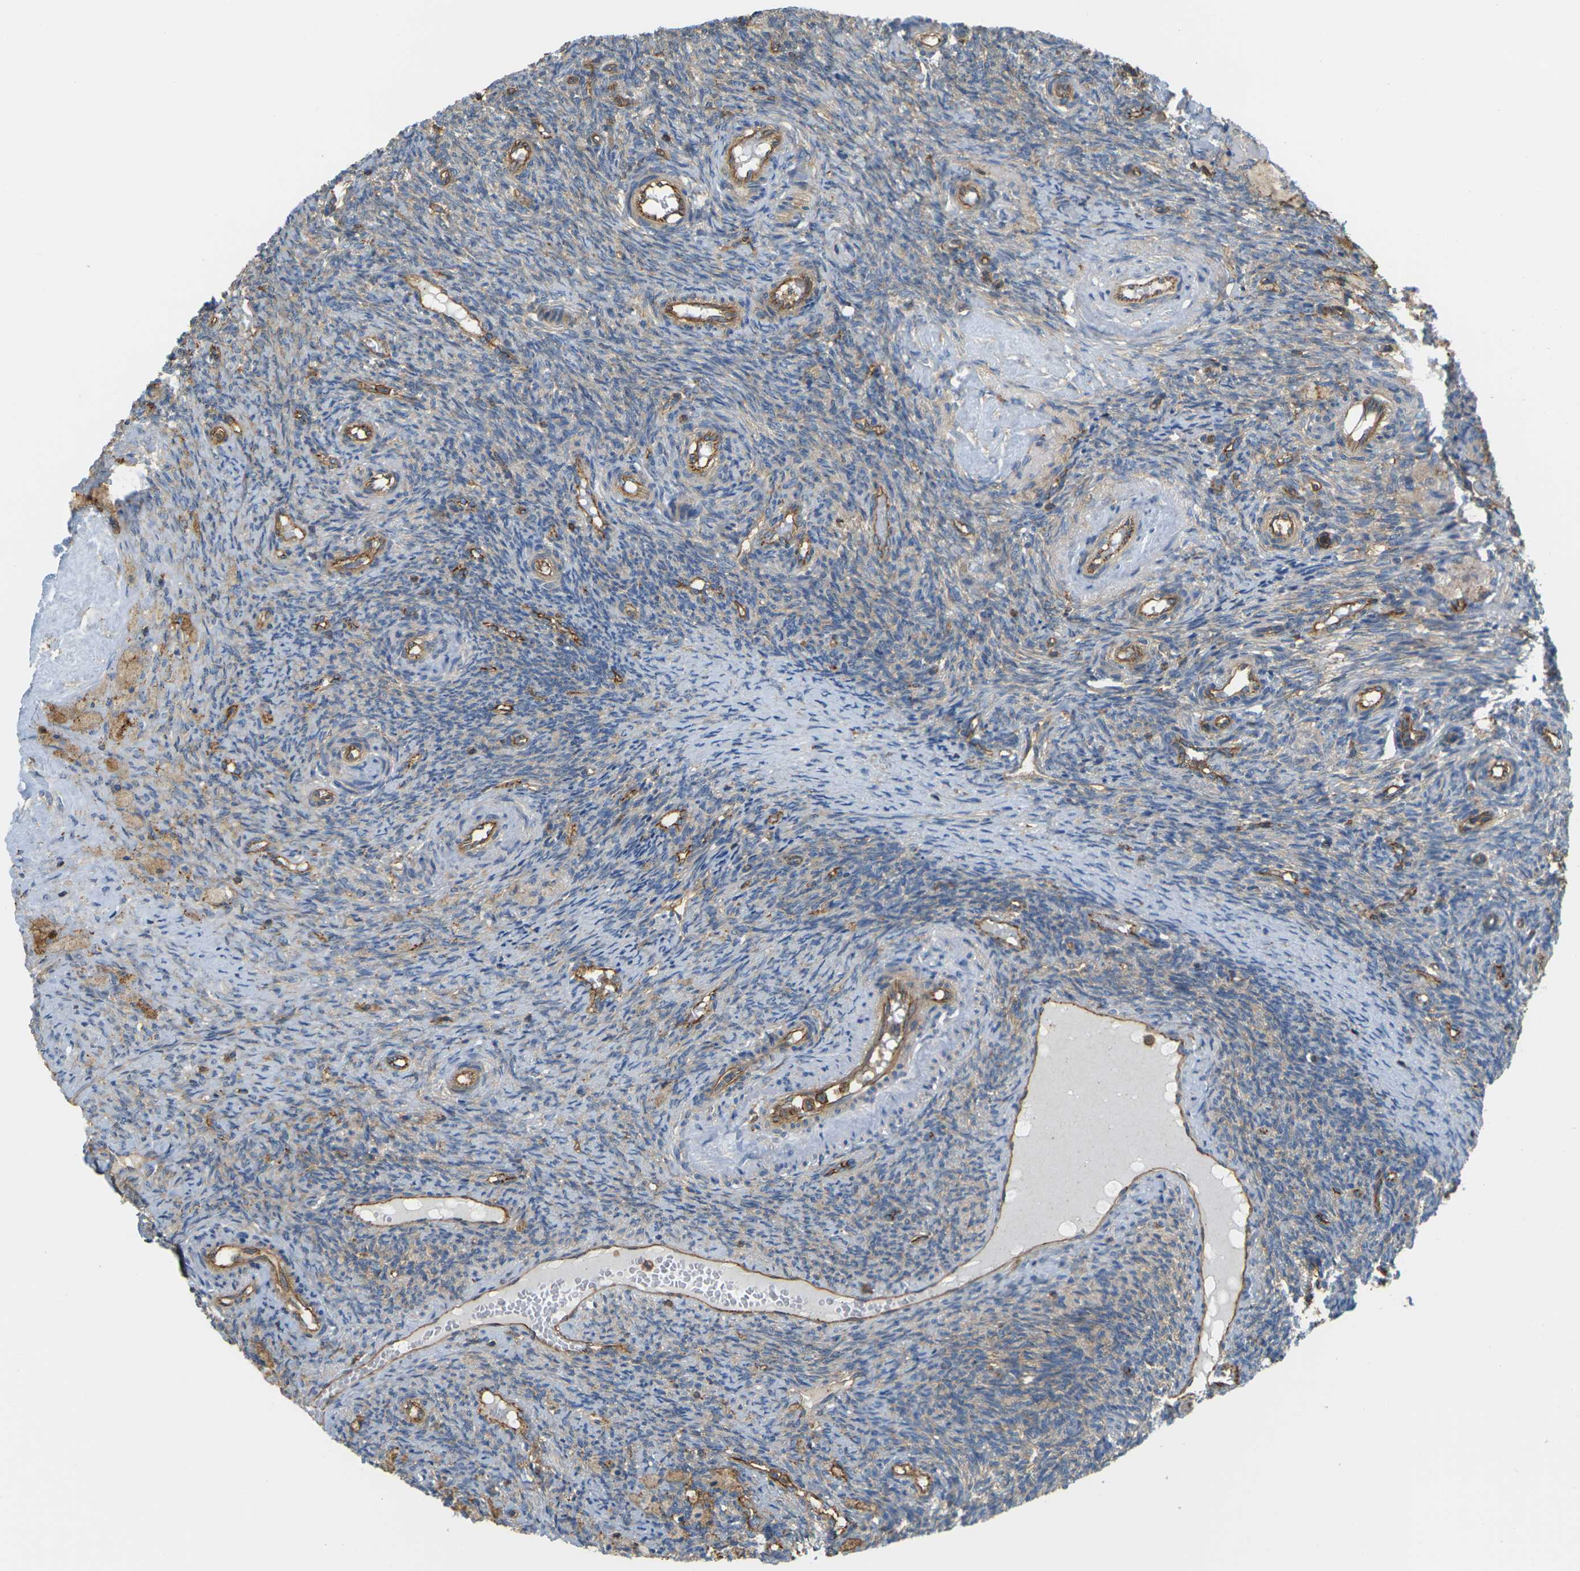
{"staining": {"intensity": "weak", "quantity": "25%-75%", "location": "cytoplasmic/membranous"}, "tissue": "ovary", "cell_type": "Ovarian stroma cells", "image_type": "normal", "snomed": [{"axis": "morphology", "description": "Normal tissue, NOS"}, {"axis": "topography", "description": "Ovary"}], "caption": "Immunohistochemical staining of normal ovary reveals 25%-75% levels of weak cytoplasmic/membranous protein positivity in about 25%-75% of ovarian stroma cells. (Stains: DAB in brown, nuclei in blue, Microscopy: brightfield microscopy at high magnification).", "gene": "IQGAP1", "patient": {"sex": "female", "age": 41}}